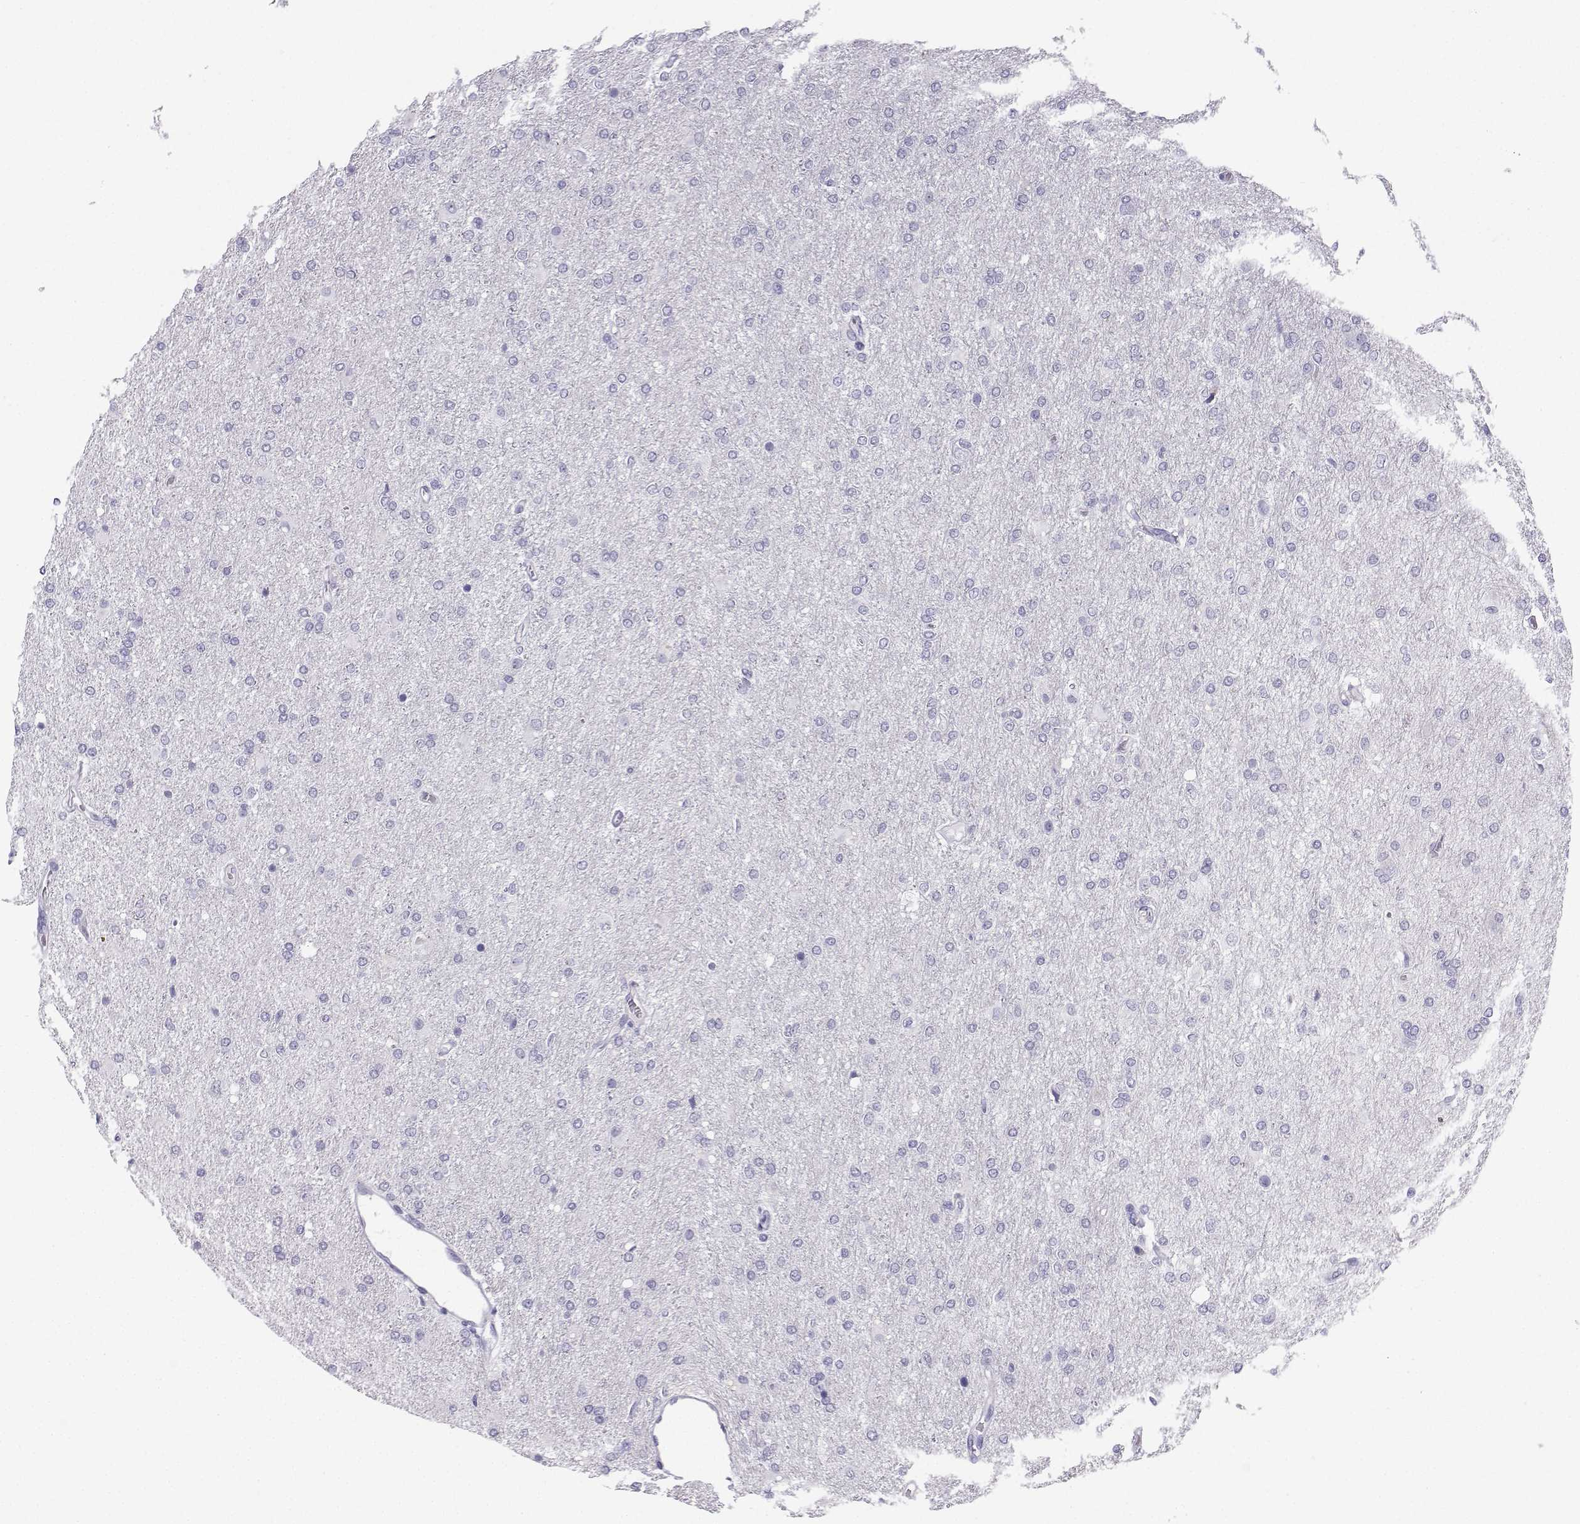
{"staining": {"intensity": "negative", "quantity": "none", "location": "none"}, "tissue": "glioma", "cell_type": "Tumor cells", "image_type": "cancer", "snomed": [{"axis": "morphology", "description": "Glioma, malignant, High grade"}, {"axis": "topography", "description": "Cerebral cortex"}], "caption": "There is no significant positivity in tumor cells of high-grade glioma (malignant).", "gene": "ZBTB8B", "patient": {"sex": "male", "age": 70}}